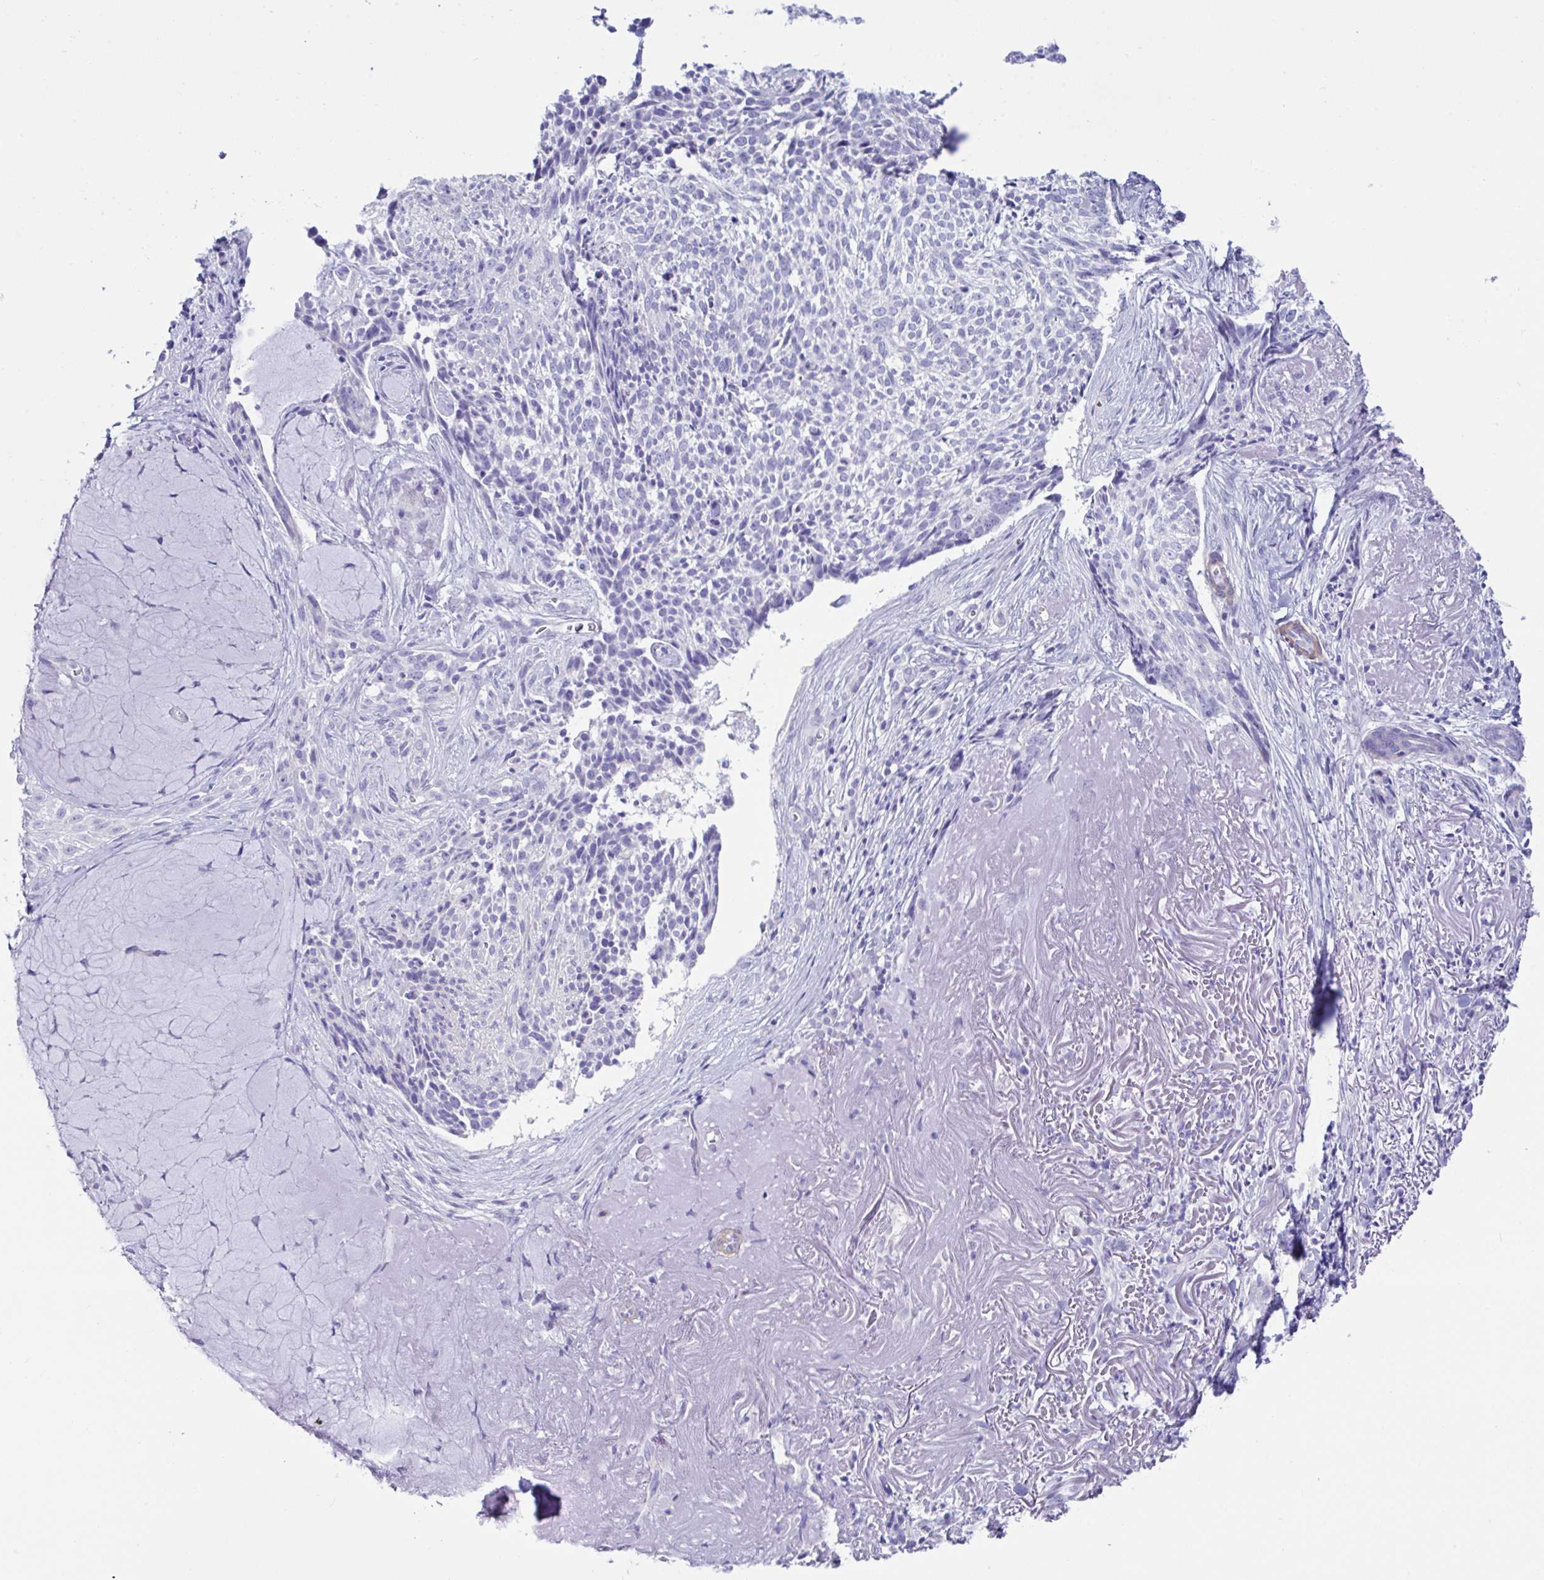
{"staining": {"intensity": "negative", "quantity": "none", "location": "none"}, "tissue": "skin cancer", "cell_type": "Tumor cells", "image_type": "cancer", "snomed": [{"axis": "morphology", "description": "Basal cell carcinoma"}, {"axis": "topography", "description": "Skin"}, {"axis": "topography", "description": "Skin of face"}], "caption": "Skin cancer was stained to show a protein in brown. There is no significant staining in tumor cells. (Immunohistochemistry, brightfield microscopy, high magnification).", "gene": "MED11", "patient": {"sex": "female", "age": 95}}